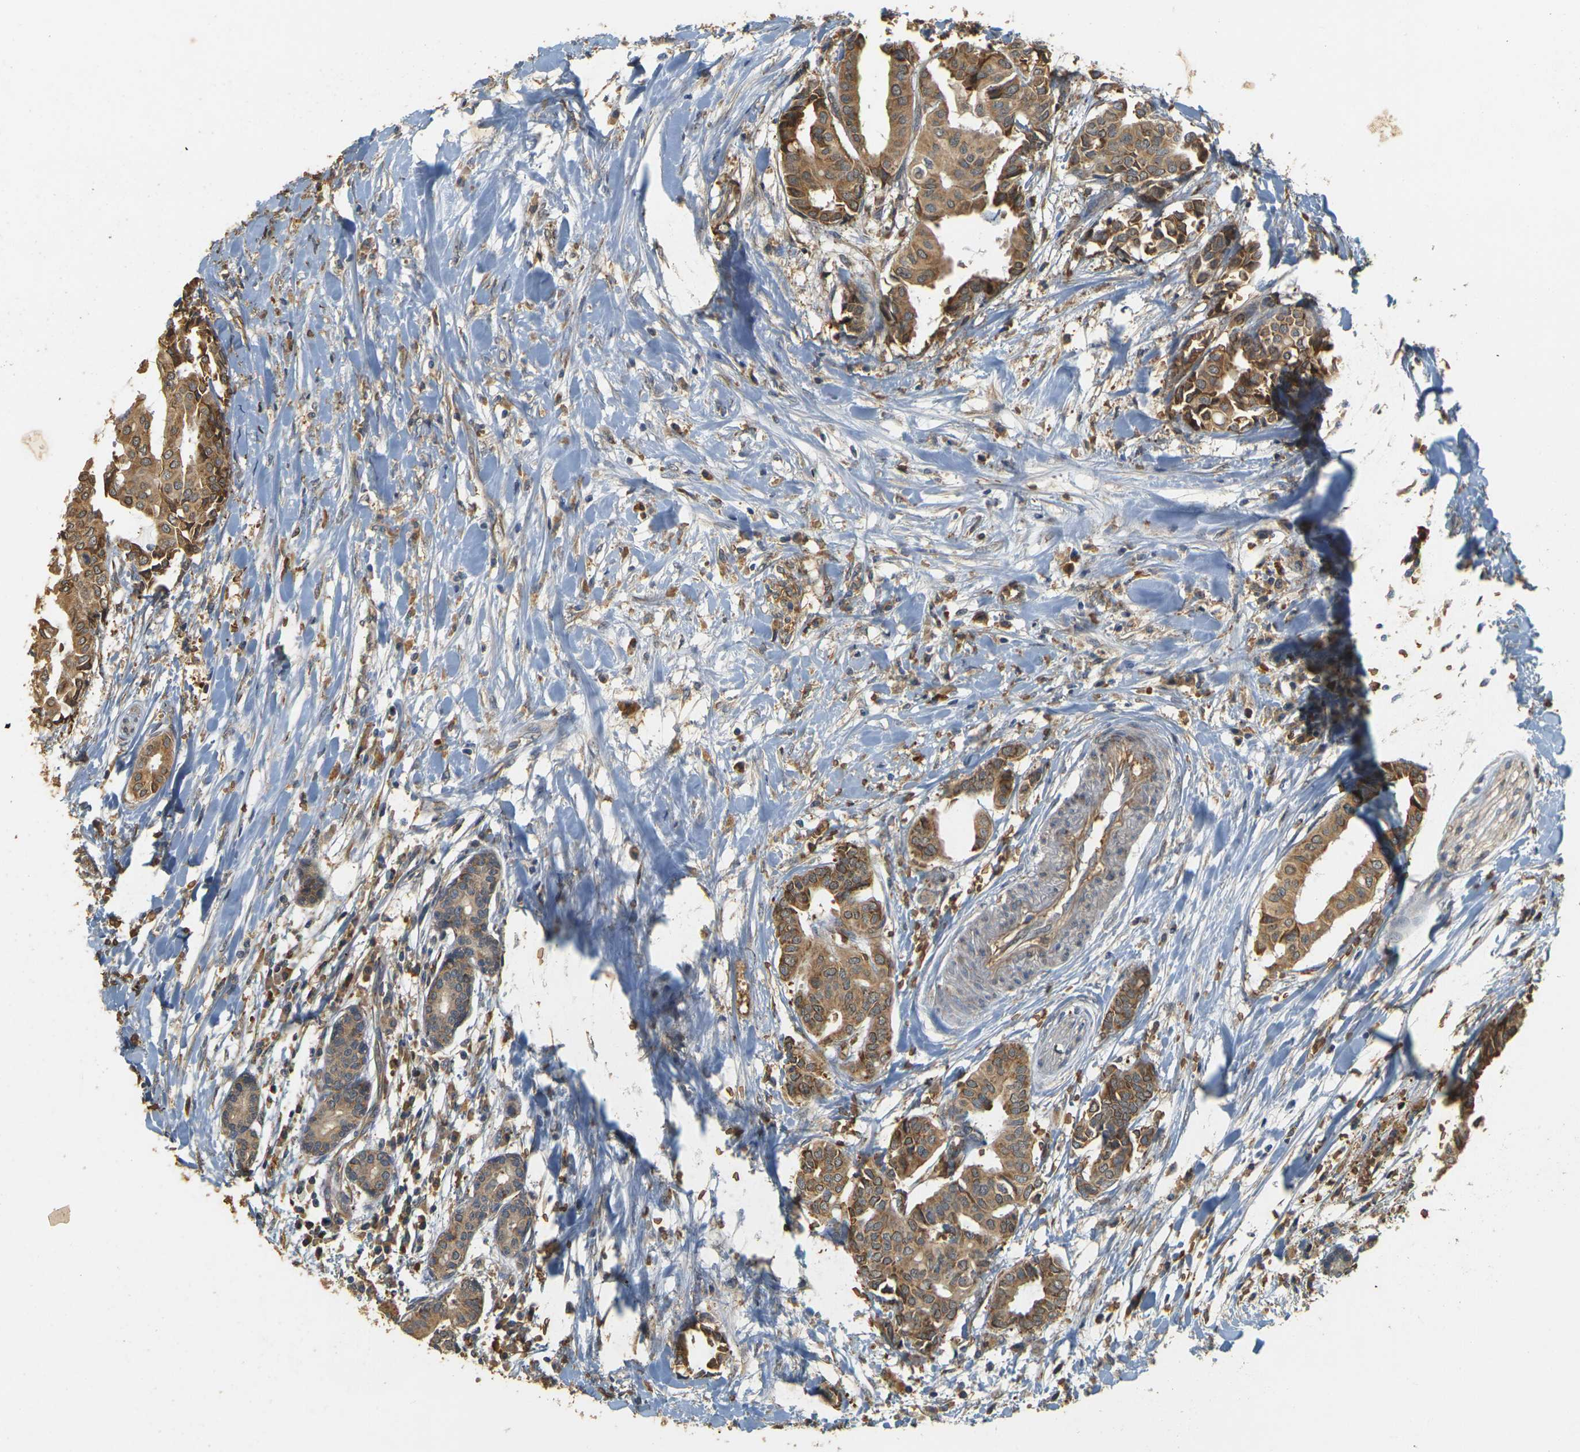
{"staining": {"intensity": "moderate", "quantity": ">75%", "location": "cytoplasmic/membranous"}, "tissue": "head and neck cancer", "cell_type": "Tumor cells", "image_type": "cancer", "snomed": [{"axis": "morphology", "description": "Adenocarcinoma, NOS"}, {"axis": "topography", "description": "Salivary gland"}, {"axis": "topography", "description": "Head-Neck"}], "caption": "Immunohistochemical staining of human head and neck cancer reveals medium levels of moderate cytoplasmic/membranous protein staining in approximately >75% of tumor cells.", "gene": "MEGF9", "patient": {"sex": "female", "age": 59}}